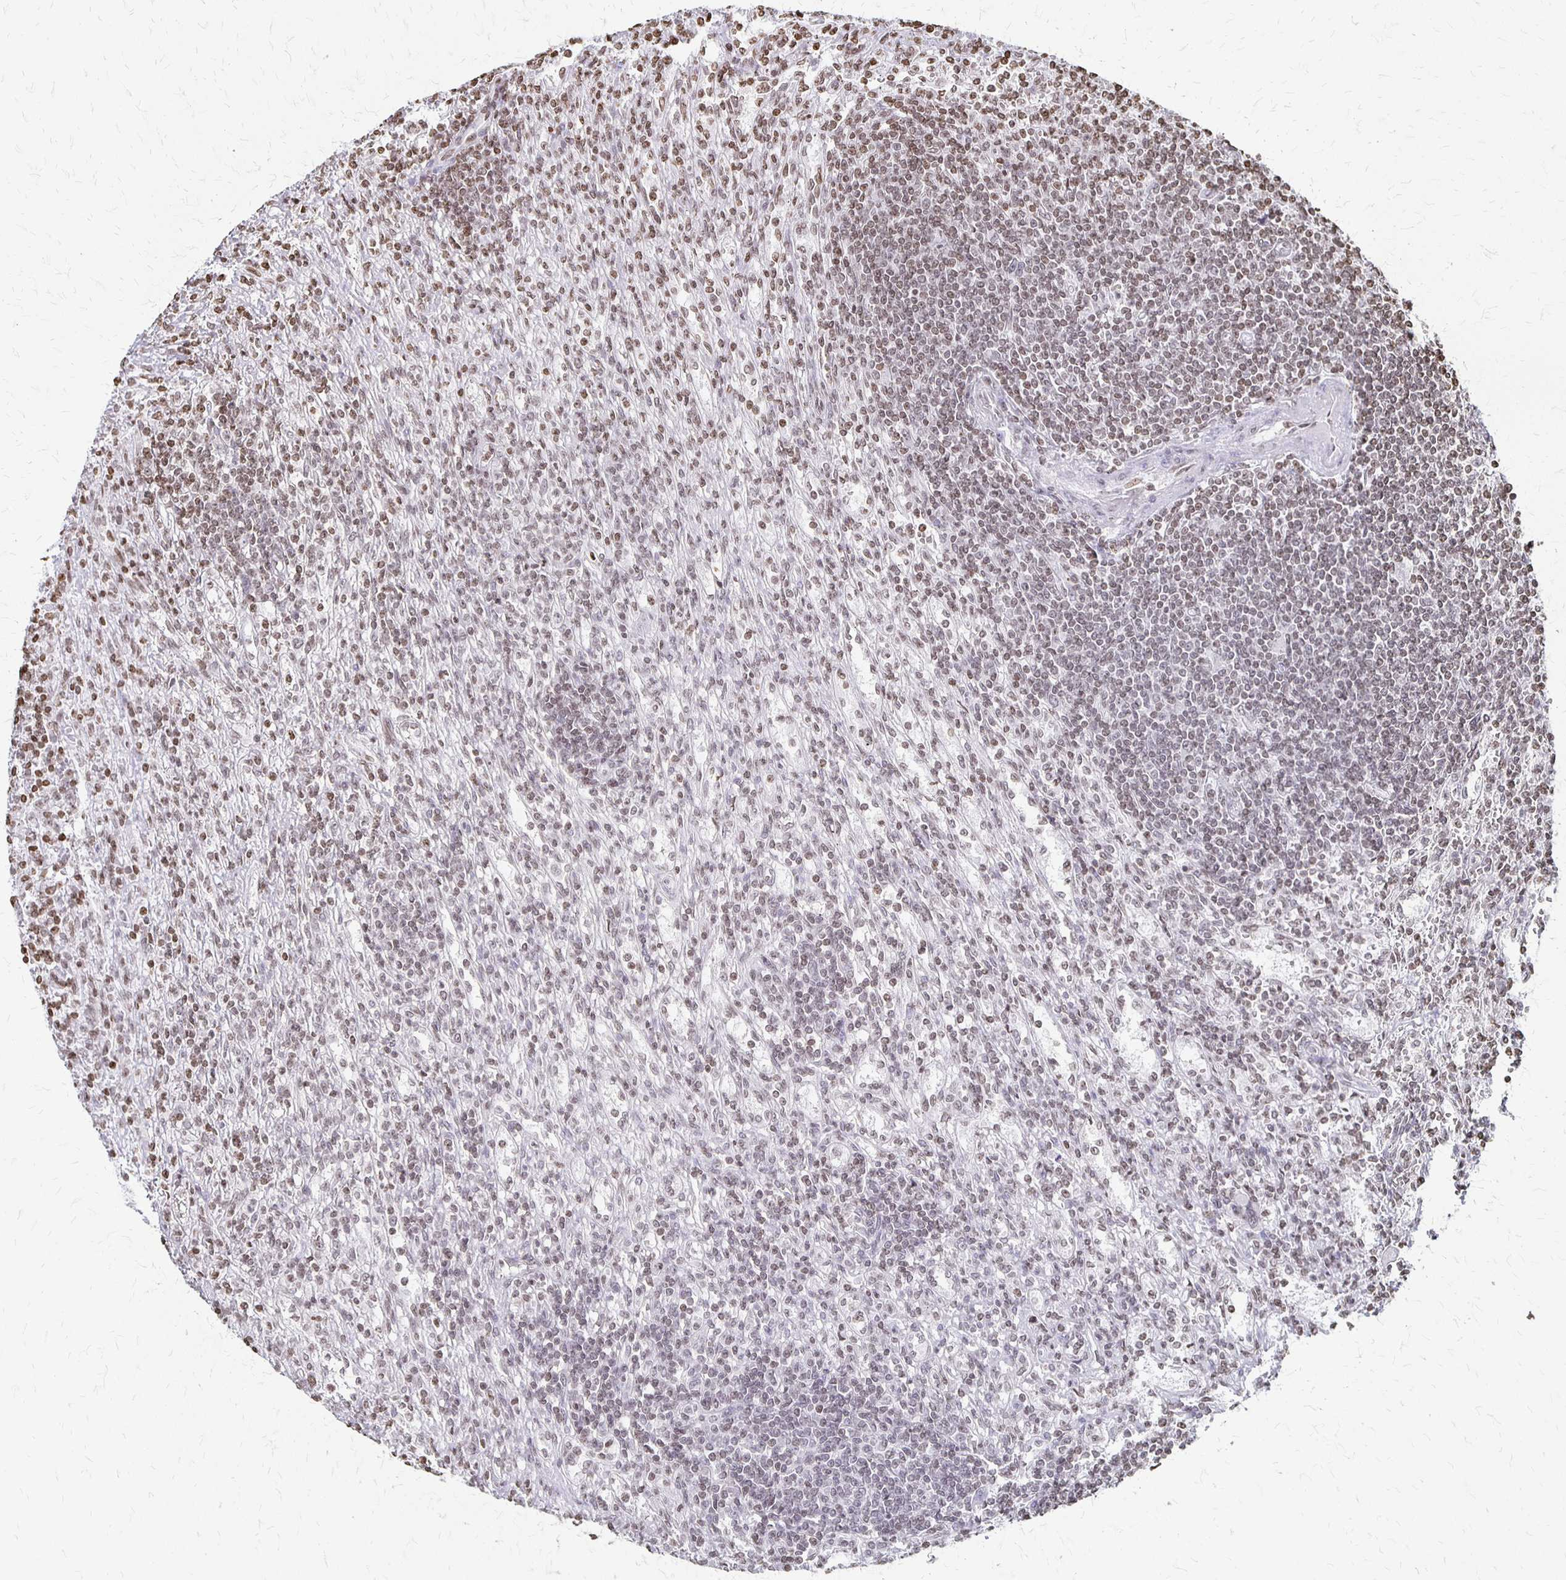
{"staining": {"intensity": "weak", "quantity": ">75%", "location": "nuclear"}, "tissue": "lymphoma", "cell_type": "Tumor cells", "image_type": "cancer", "snomed": [{"axis": "morphology", "description": "Malignant lymphoma, non-Hodgkin's type, Low grade"}, {"axis": "topography", "description": "Spleen"}], "caption": "Human lymphoma stained with a protein marker shows weak staining in tumor cells.", "gene": "ZNF280C", "patient": {"sex": "male", "age": 76}}